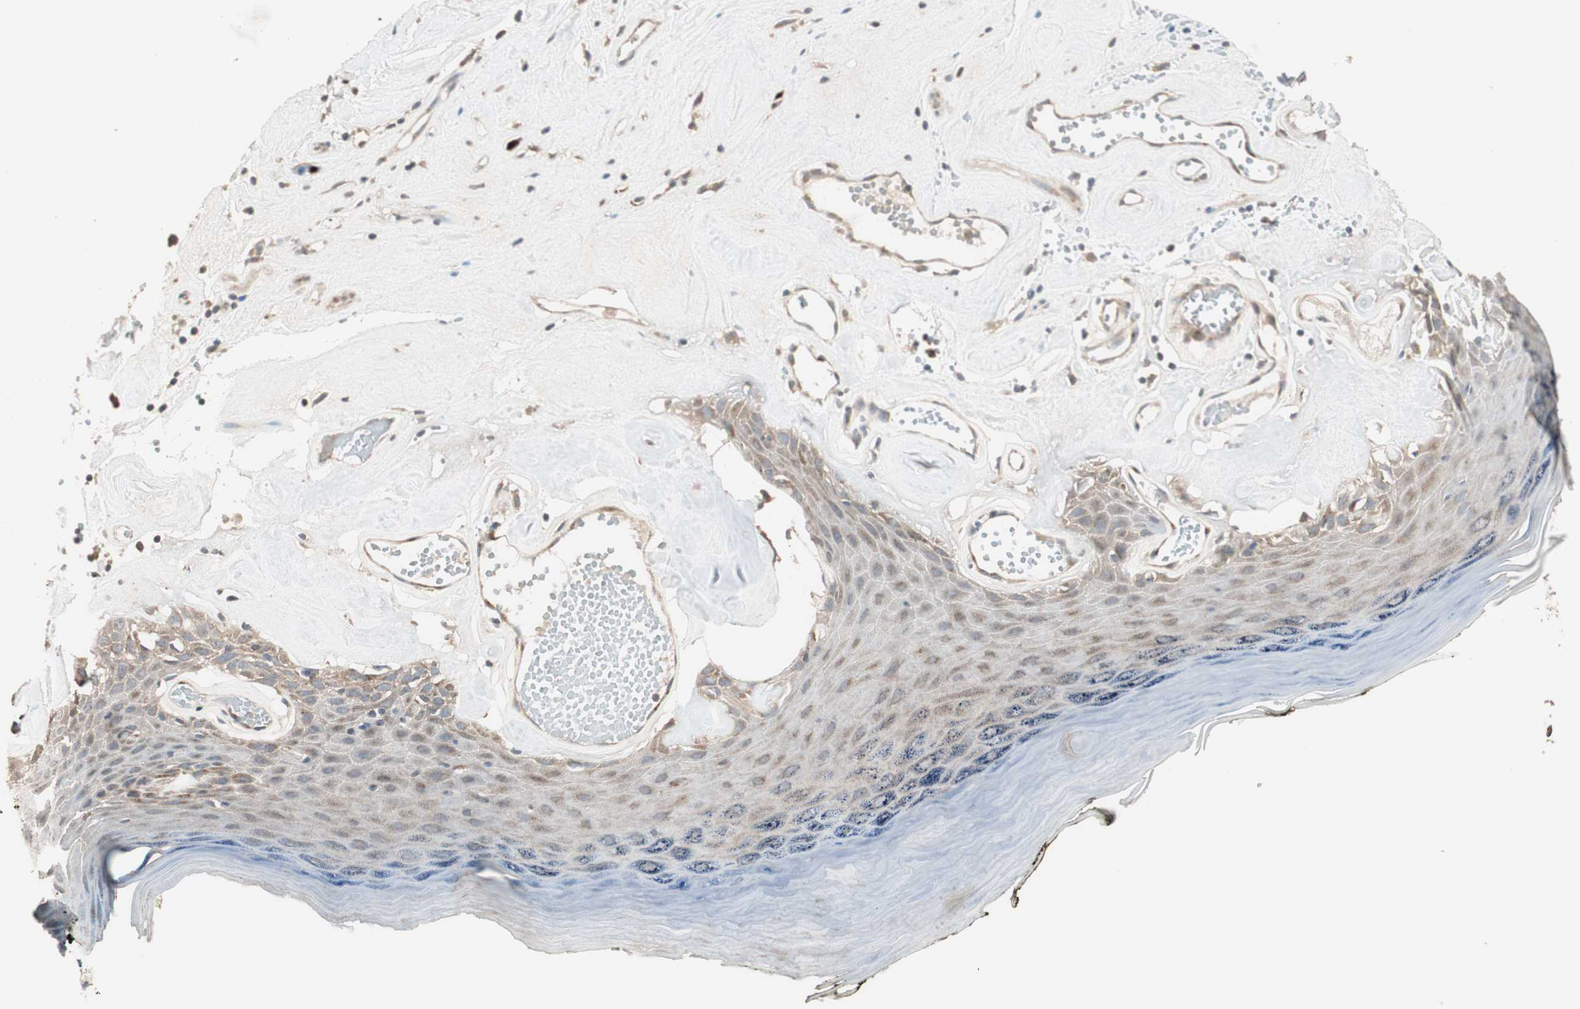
{"staining": {"intensity": "moderate", "quantity": ">75%", "location": "cytoplasmic/membranous"}, "tissue": "skin", "cell_type": "Epidermal cells", "image_type": "normal", "snomed": [{"axis": "morphology", "description": "Normal tissue, NOS"}, {"axis": "morphology", "description": "Inflammation, NOS"}, {"axis": "topography", "description": "Vulva"}], "caption": "Moderate cytoplasmic/membranous staining is present in approximately >75% of epidermal cells in unremarkable skin. (DAB IHC, brown staining for protein, blue staining for nuclei).", "gene": "RARRES1", "patient": {"sex": "female", "age": 84}}